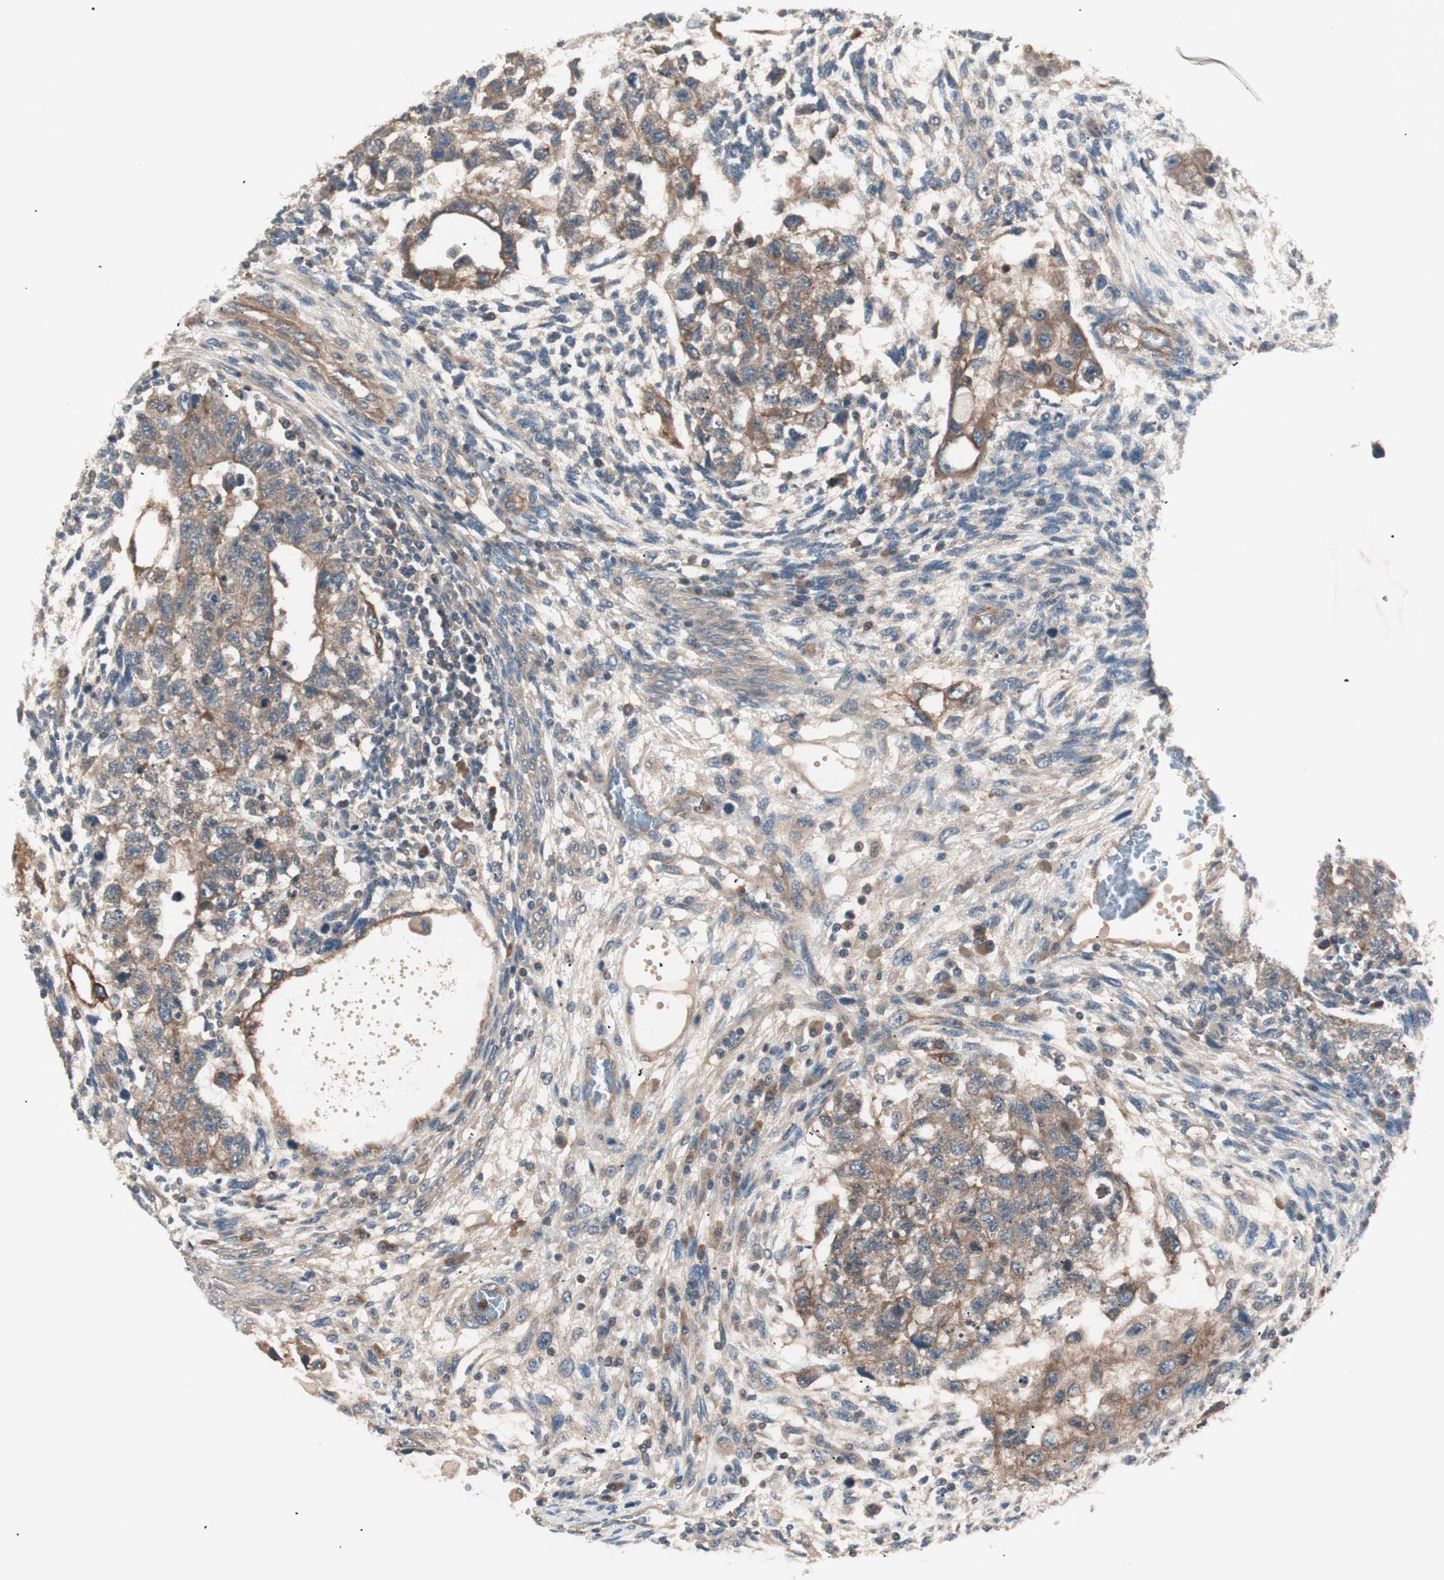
{"staining": {"intensity": "moderate", "quantity": ">75%", "location": "cytoplasmic/membranous"}, "tissue": "testis cancer", "cell_type": "Tumor cells", "image_type": "cancer", "snomed": [{"axis": "morphology", "description": "Normal tissue, NOS"}, {"axis": "morphology", "description": "Carcinoma, Embryonal, NOS"}, {"axis": "topography", "description": "Testis"}], "caption": "Testis cancer was stained to show a protein in brown. There is medium levels of moderate cytoplasmic/membranous staining in about >75% of tumor cells.", "gene": "TSG101", "patient": {"sex": "male", "age": 36}}